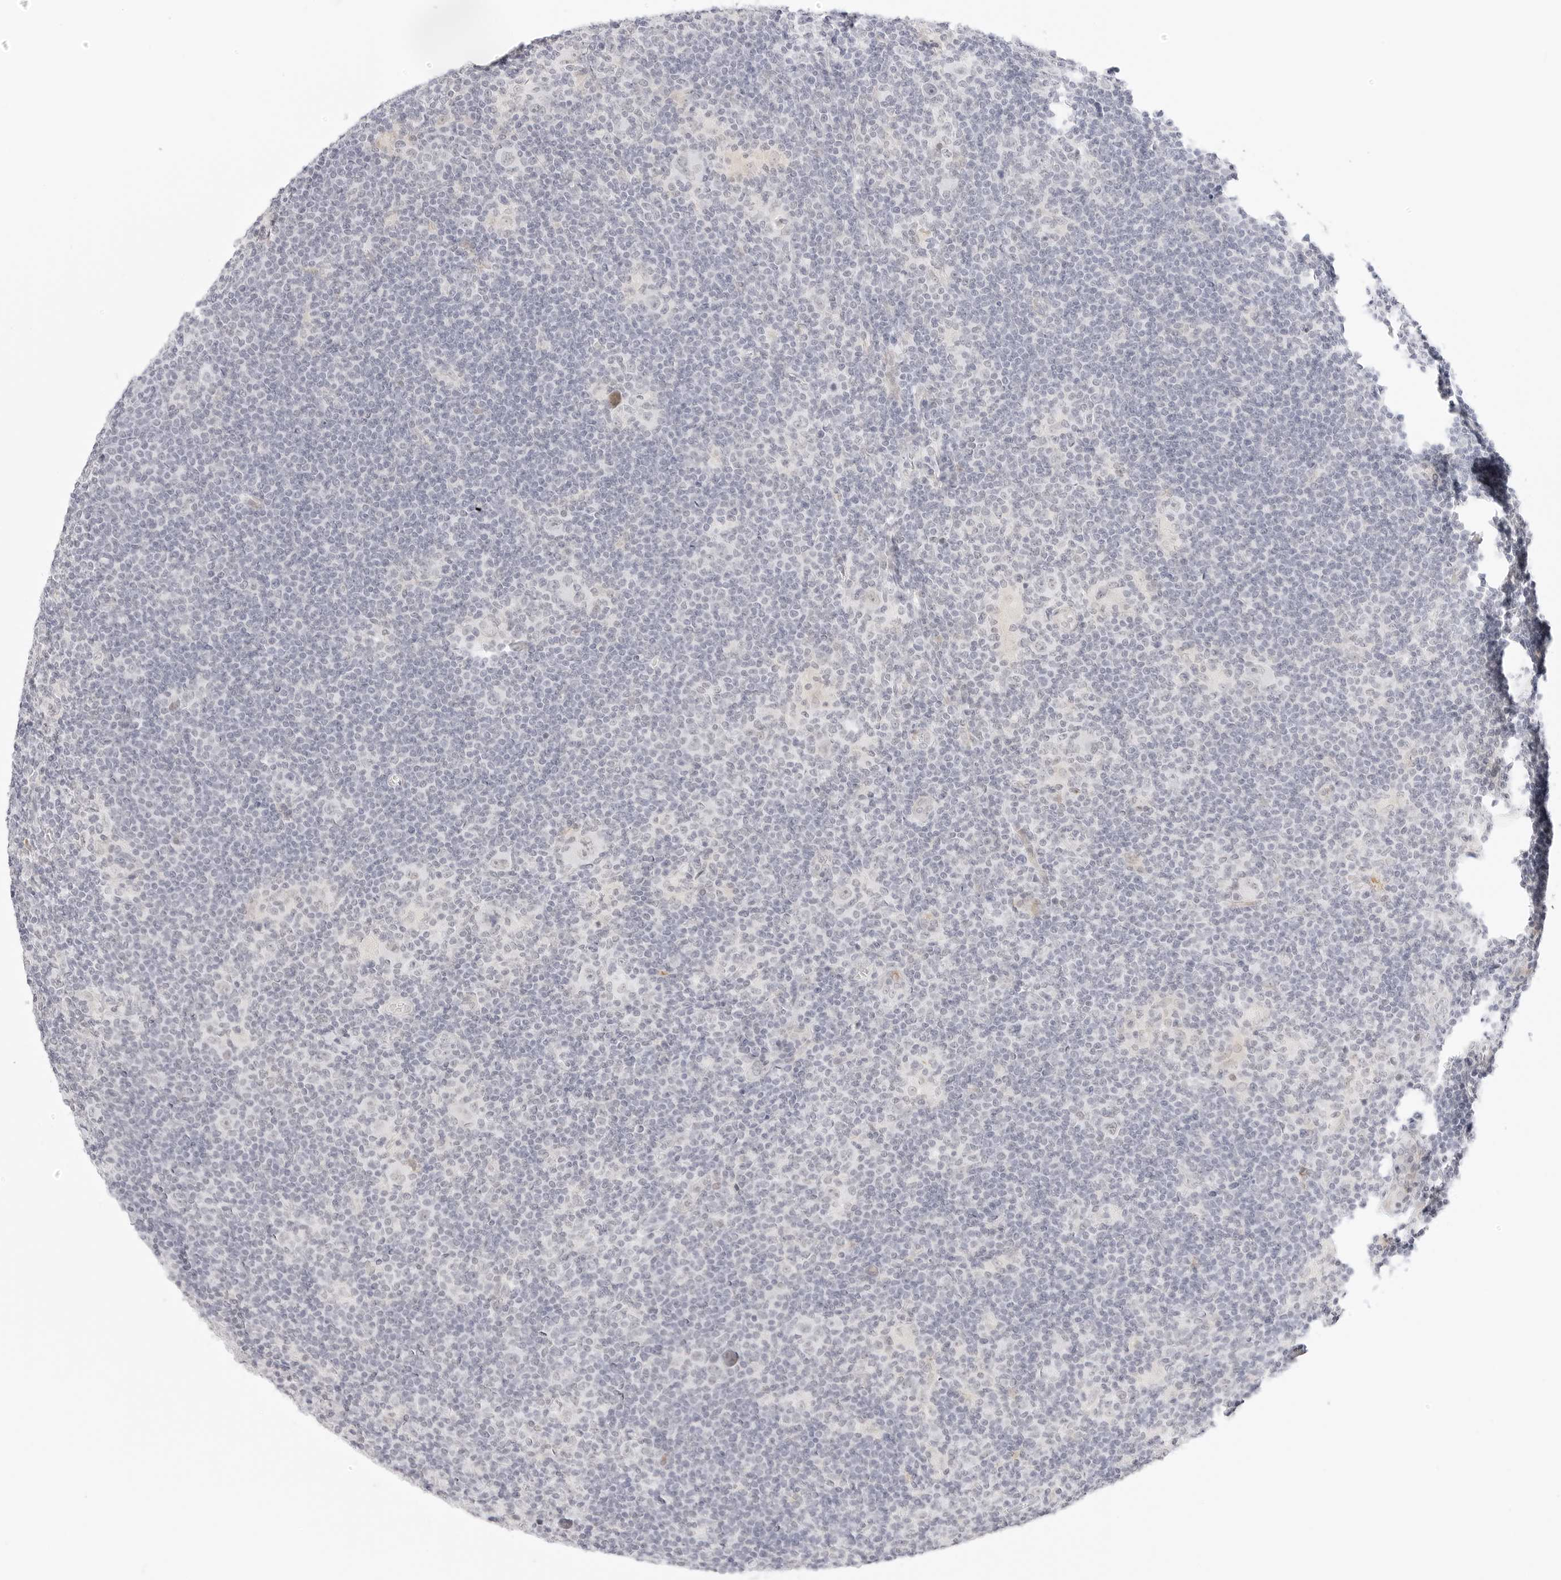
{"staining": {"intensity": "negative", "quantity": "none", "location": "none"}, "tissue": "lymphoma", "cell_type": "Tumor cells", "image_type": "cancer", "snomed": [{"axis": "morphology", "description": "Hodgkin's disease, NOS"}, {"axis": "topography", "description": "Lymph node"}], "caption": "Human lymphoma stained for a protein using immunohistochemistry (IHC) reveals no staining in tumor cells.", "gene": "XKR4", "patient": {"sex": "female", "age": 57}}